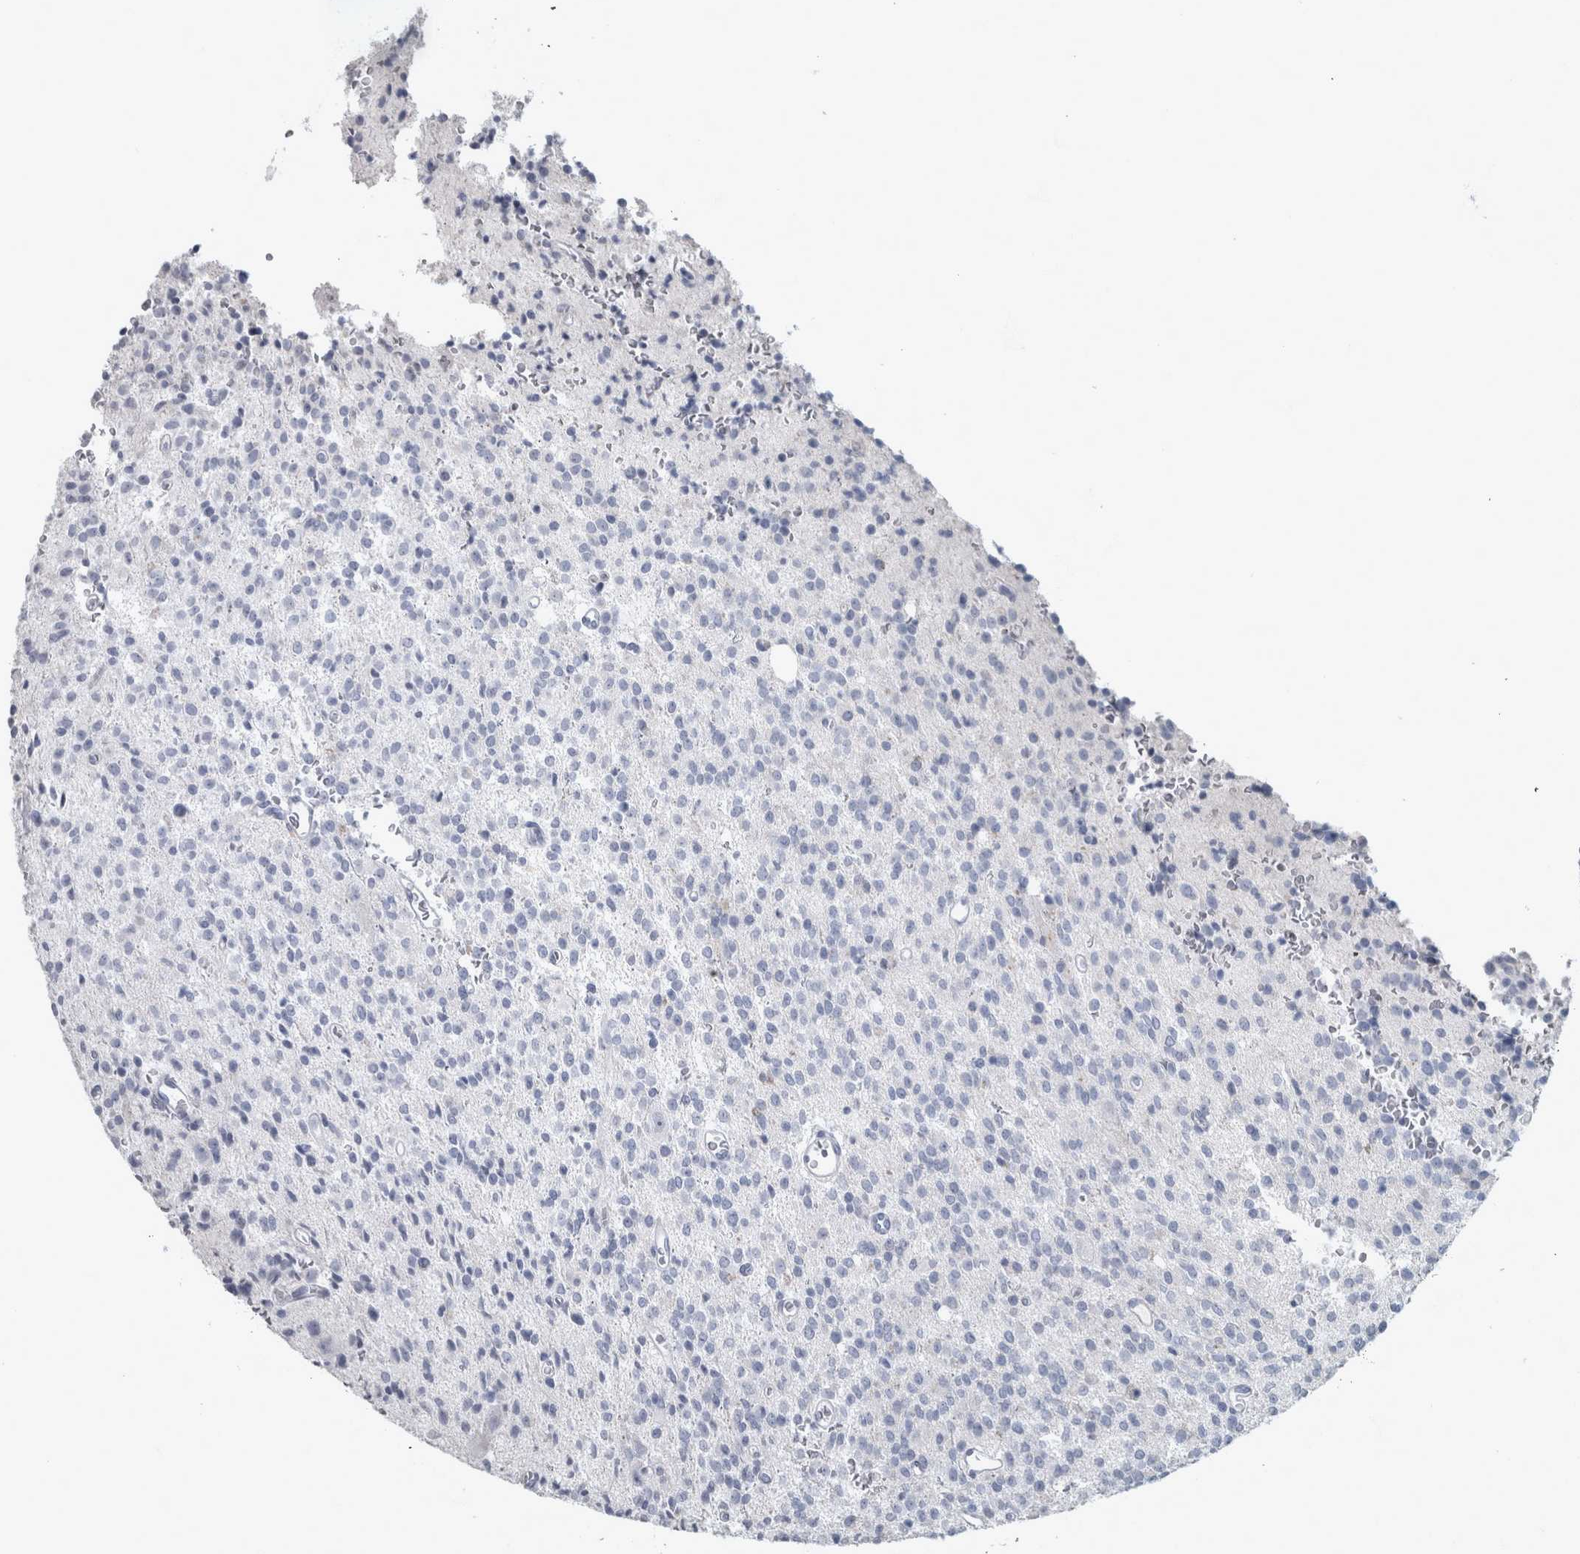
{"staining": {"intensity": "negative", "quantity": "none", "location": "none"}, "tissue": "glioma", "cell_type": "Tumor cells", "image_type": "cancer", "snomed": [{"axis": "morphology", "description": "Glioma, malignant, High grade"}, {"axis": "topography", "description": "Brain"}], "caption": "Immunohistochemistry micrograph of glioma stained for a protein (brown), which demonstrates no positivity in tumor cells. The staining was performed using DAB to visualize the protein expression in brown, while the nuclei were stained in blue with hematoxylin (Magnification: 20x).", "gene": "DSG2", "patient": {"sex": "male", "age": 34}}